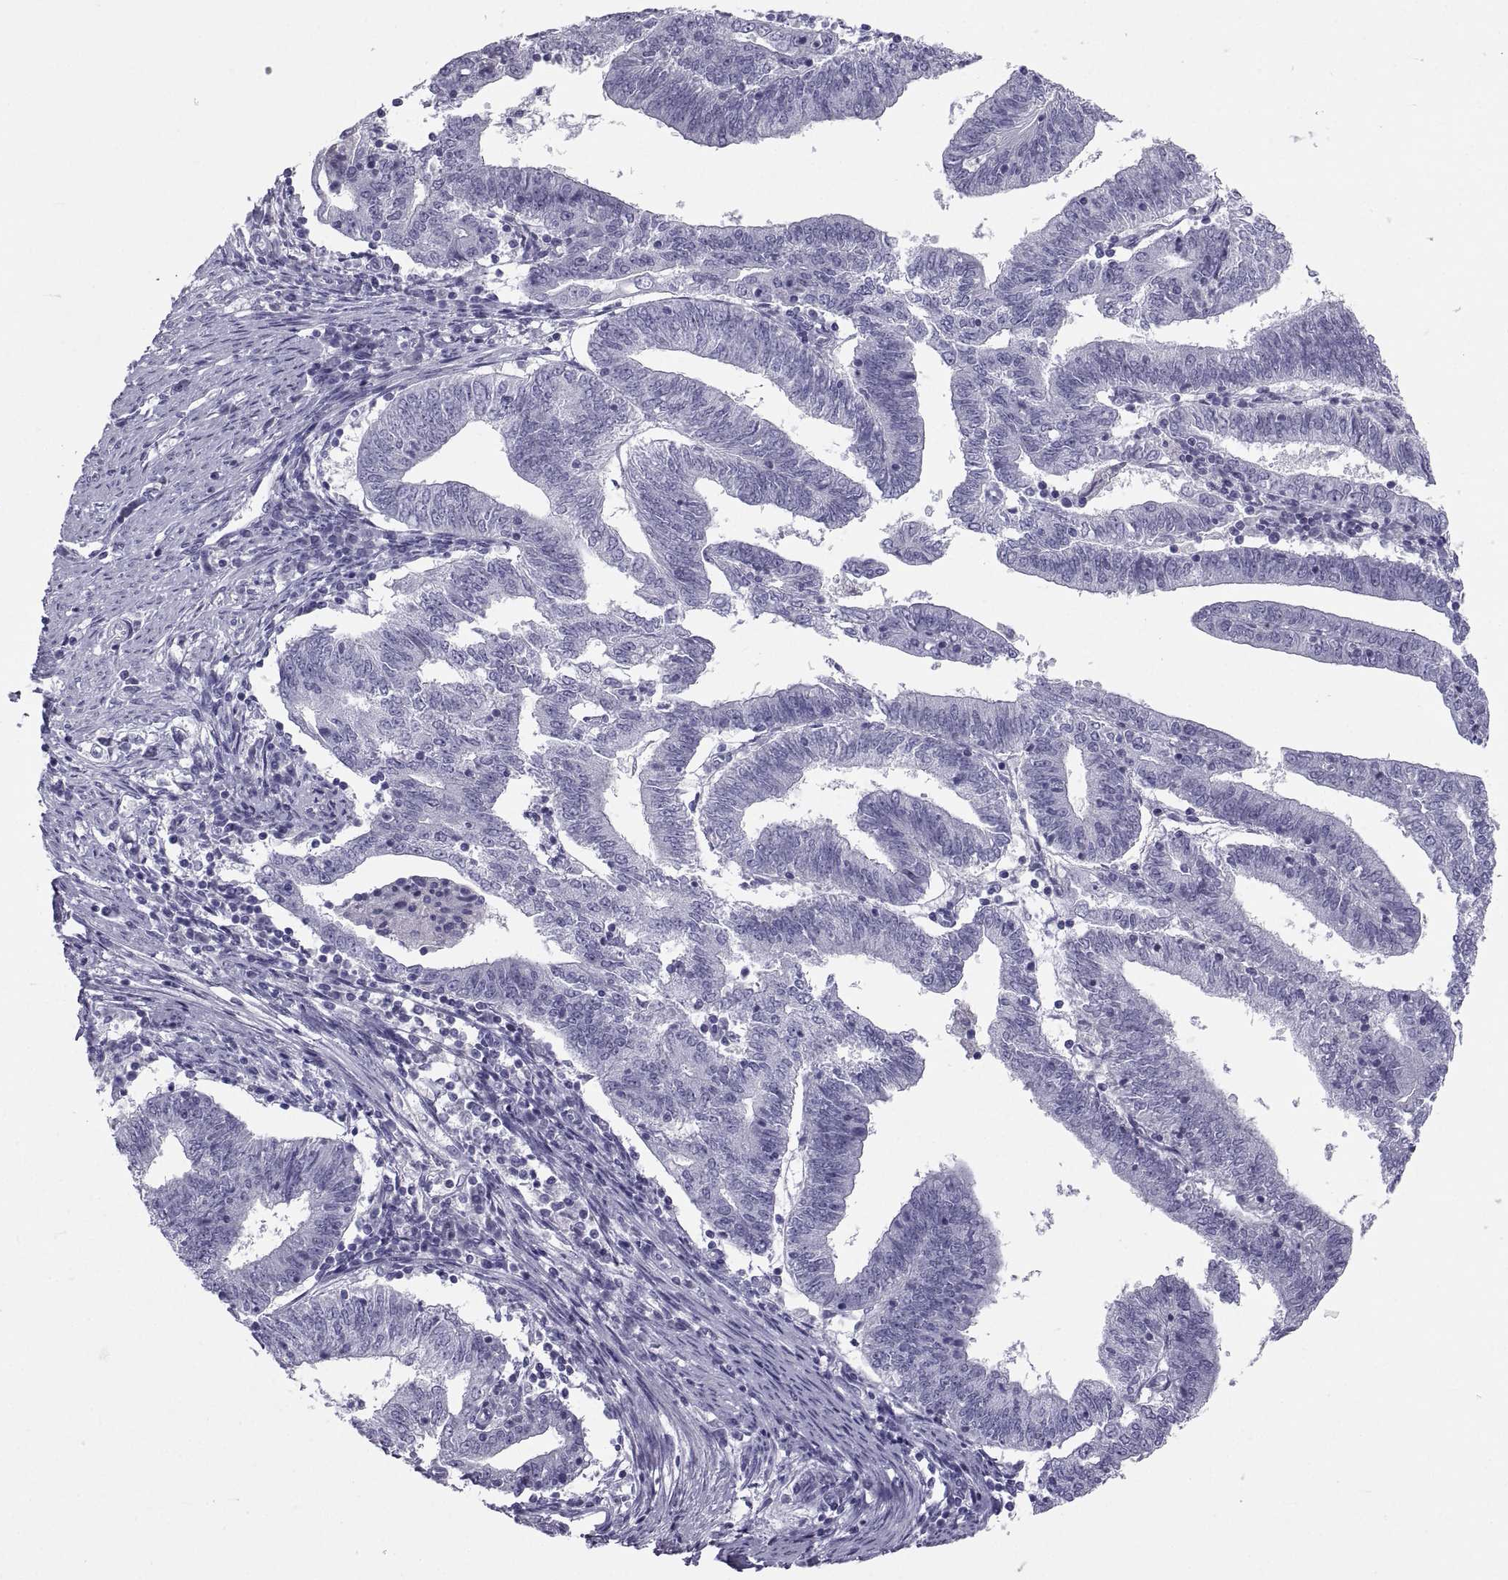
{"staining": {"intensity": "negative", "quantity": "none", "location": "none"}, "tissue": "endometrial cancer", "cell_type": "Tumor cells", "image_type": "cancer", "snomed": [{"axis": "morphology", "description": "Adenocarcinoma, NOS"}, {"axis": "topography", "description": "Endometrium"}], "caption": "Human endometrial cancer stained for a protein using immunohistochemistry displays no staining in tumor cells.", "gene": "PCSK1N", "patient": {"sex": "female", "age": 82}}